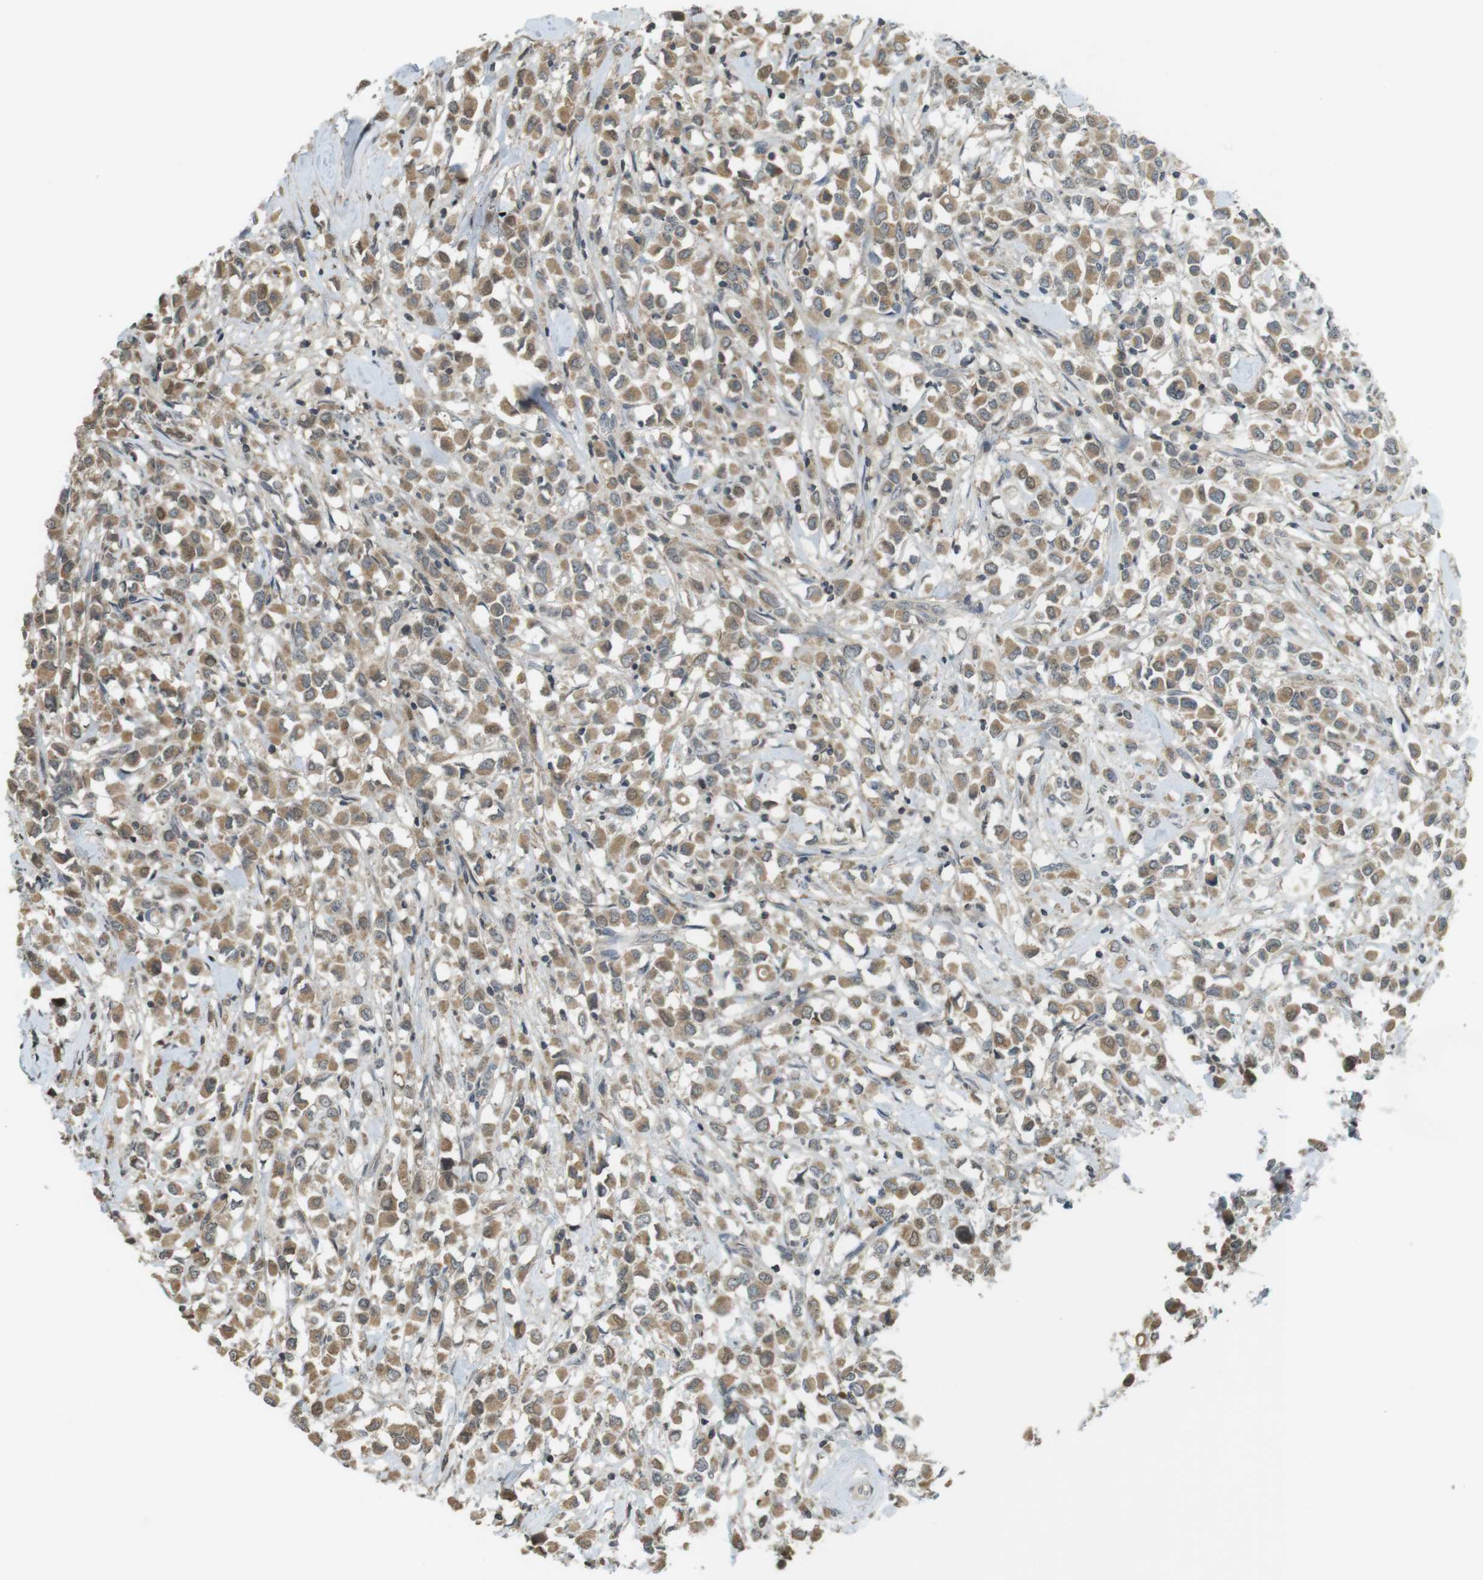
{"staining": {"intensity": "moderate", "quantity": ">75%", "location": "cytoplasmic/membranous"}, "tissue": "breast cancer", "cell_type": "Tumor cells", "image_type": "cancer", "snomed": [{"axis": "morphology", "description": "Duct carcinoma"}, {"axis": "topography", "description": "Breast"}], "caption": "About >75% of tumor cells in breast cancer exhibit moderate cytoplasmic/membranous protein positivity as visualized by brown immunohistochemical staining.", "gene": "SRR", "patient": {"sex": "female", "age": 61}}